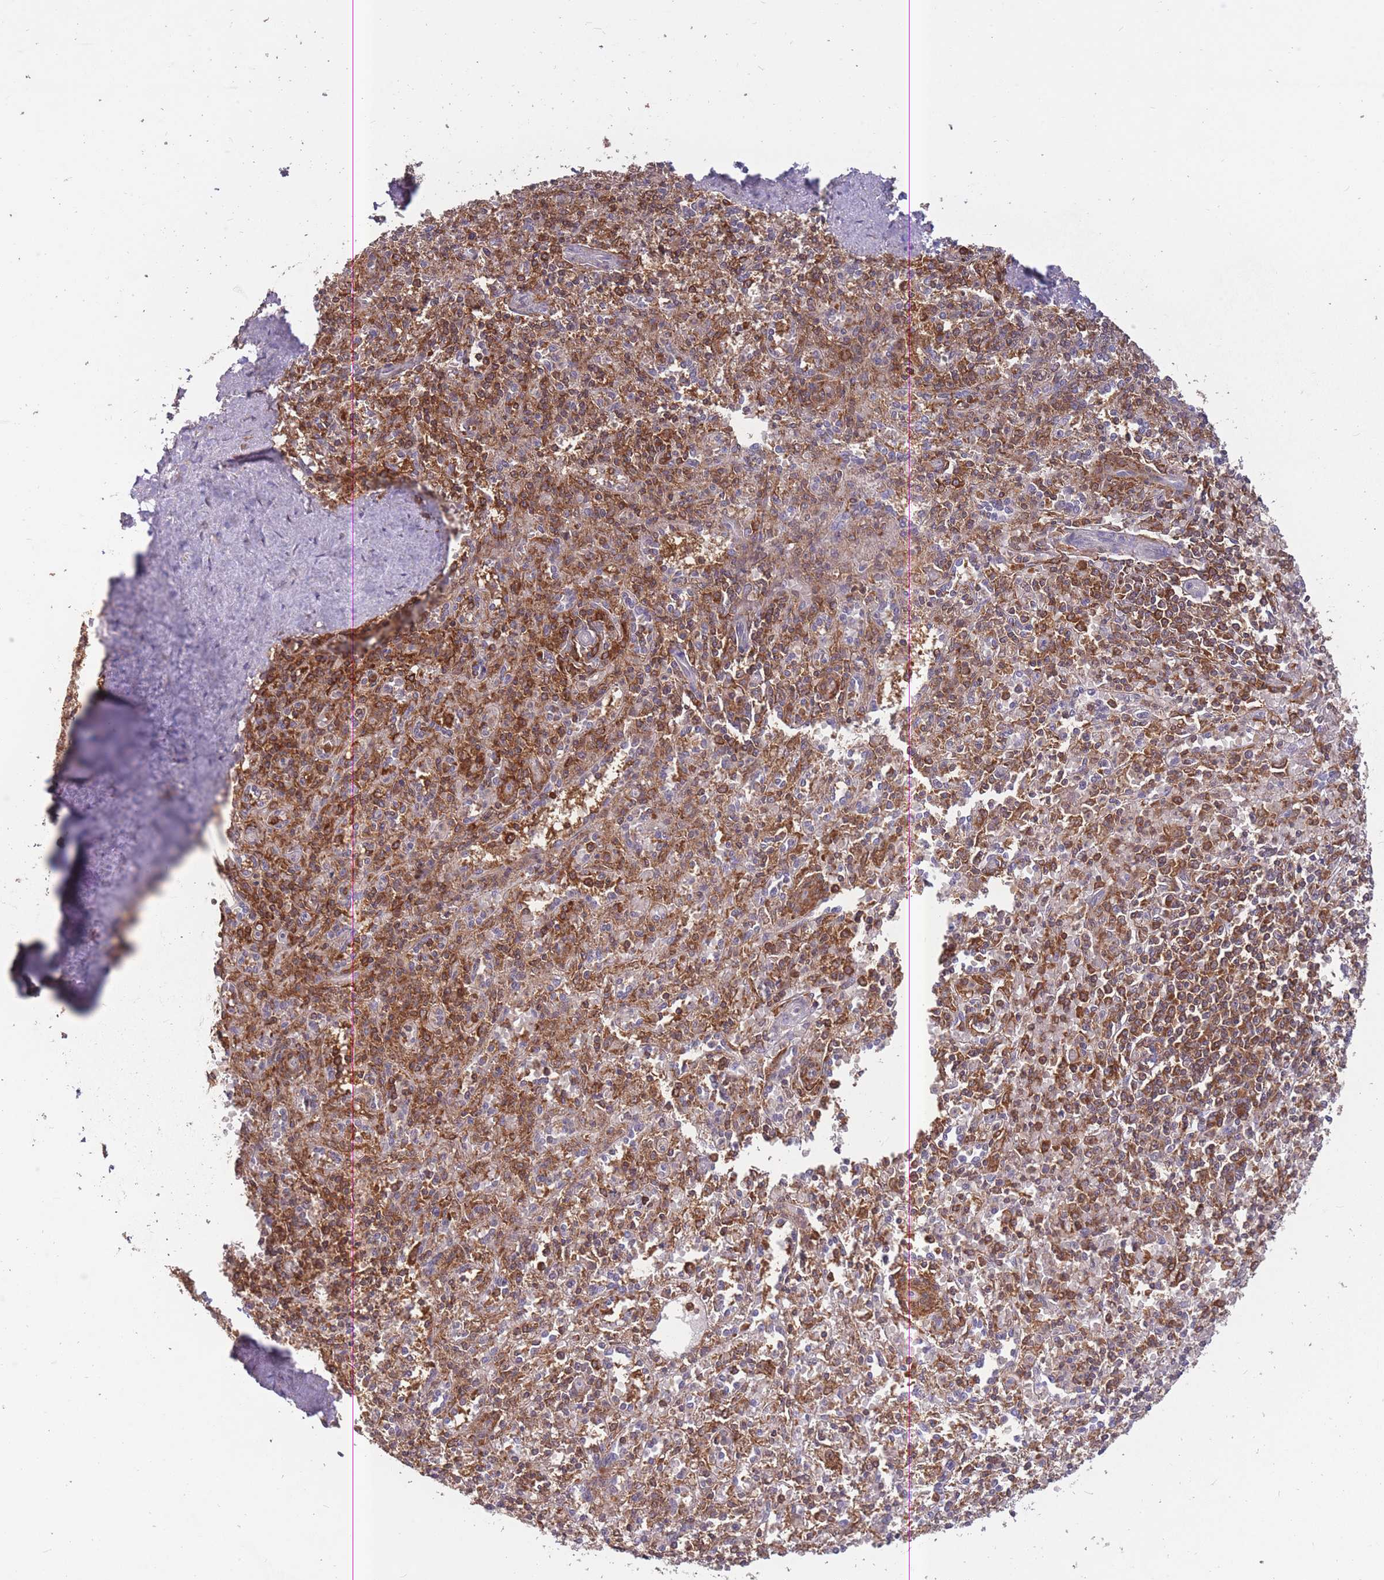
{"staining": {"intensity": "moderate", "quantity": ">75%", "location": "cytoplasmic/membranous"}, "tissue": "spleen", "cell_type": "Cells in red pulp", "image_type": "normal", "snomed": [{"axis": "morphology", "description": "Normal tissue, NOS"}, {"axis": "topography", "description": "Spleen"}], "caption": "This histopathology image displays benign spleen stained with immunohistochemistry (IHC) to label a protein in brown. The cytoplasmic/membranous of cells in red pulp show moderate positivity for the protein. Nuclei are counter-stained blue.", "gene": "GMIP", "patient": {"sex": "female", "age": 70}}